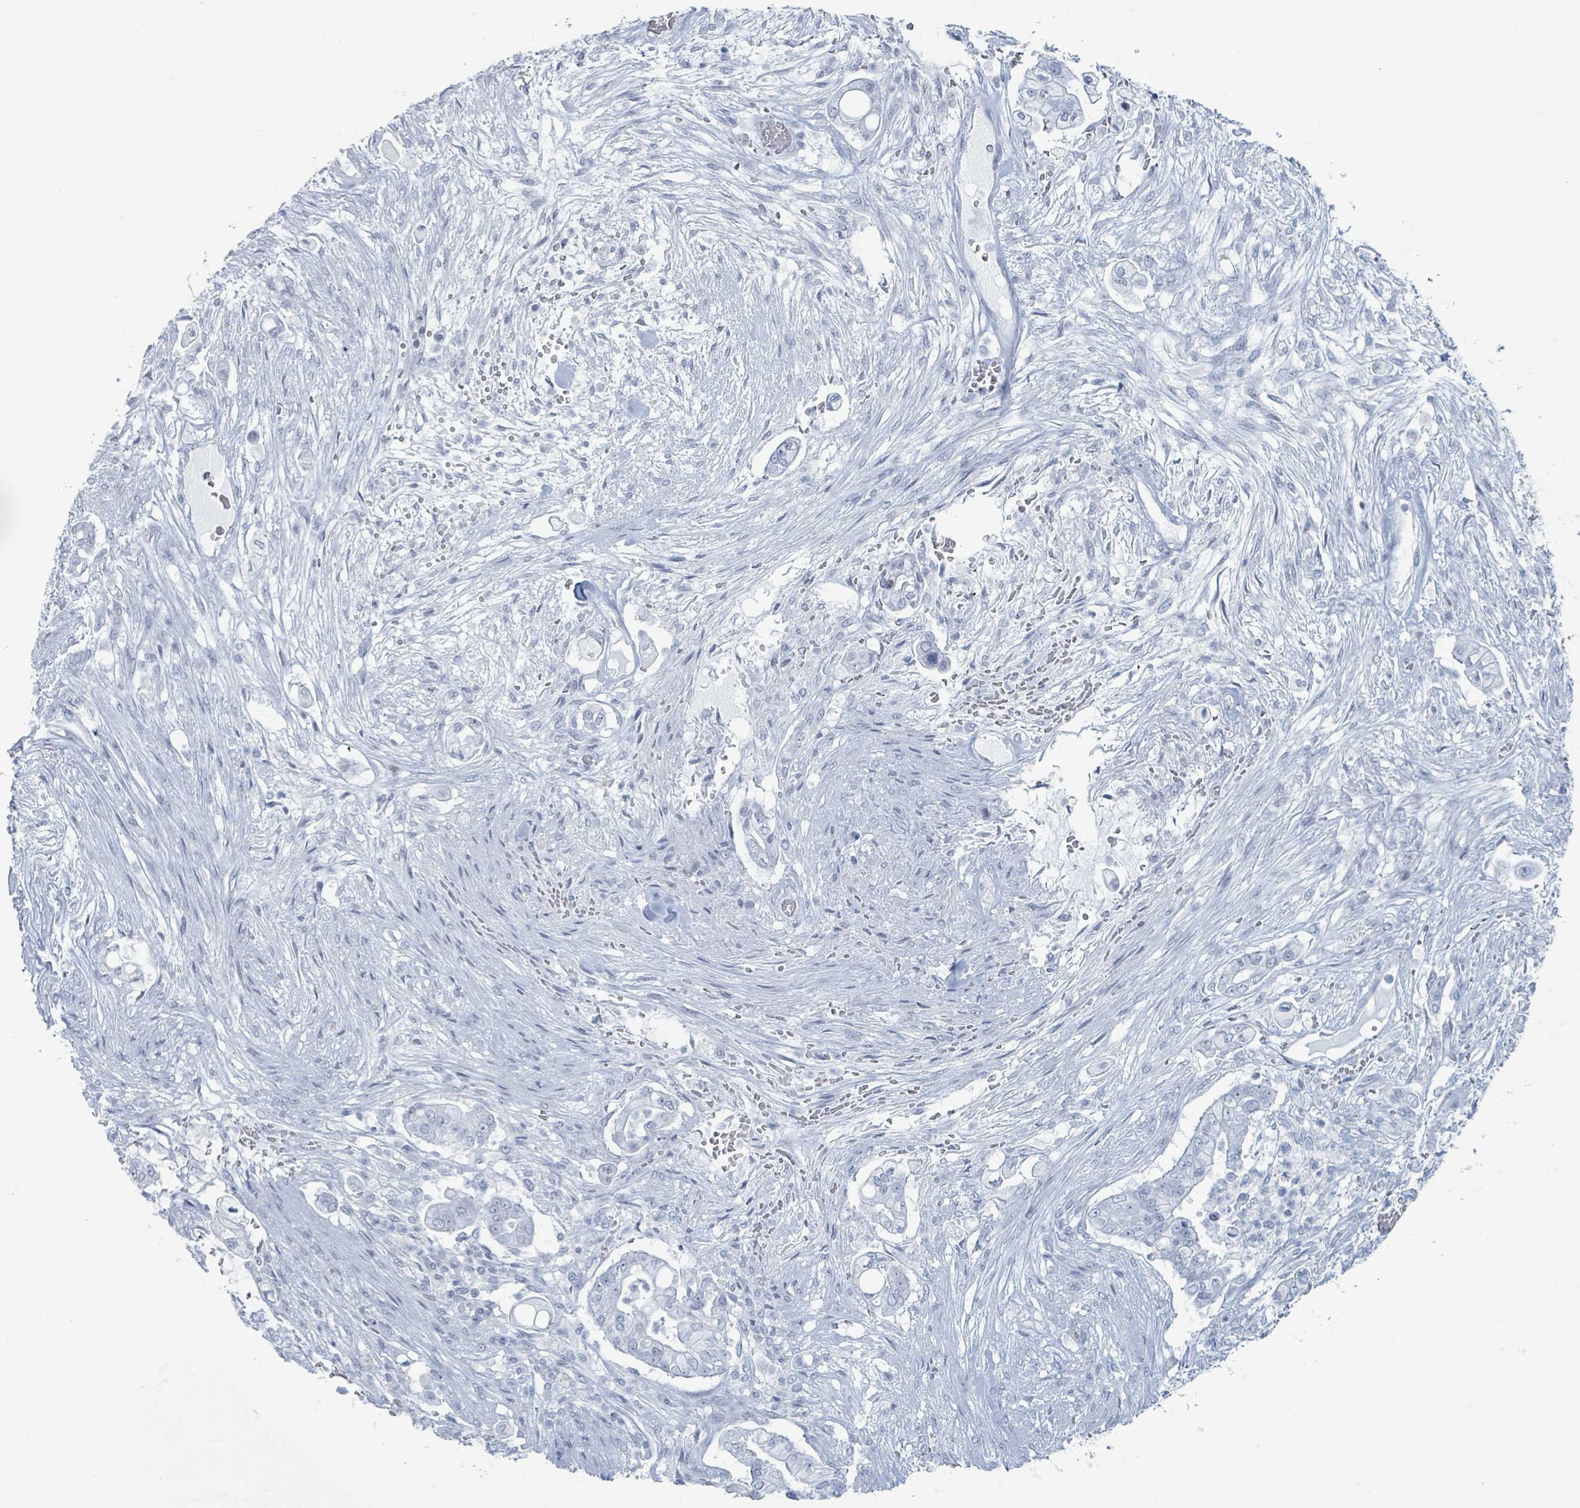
{"staining": {"intensity": "negative", "quantity": "none", "location": "none"}, "tissue": "pancreatic cancer", "cell_type": "Tumor cells", "image_type": "cancer", "snomed": [{"axis": "morphology", "description": "Adenocarcinoma, NOS"}, {"axis": "topography", "description": "Pancreas"}], "caption": "Adenocarcinoma (pancreatic) was stained to show a protein in brown. There is no significant staining in tumor cells.", "gene": "GPR15LG", "patient": {"sex": "female", "age": 69}}